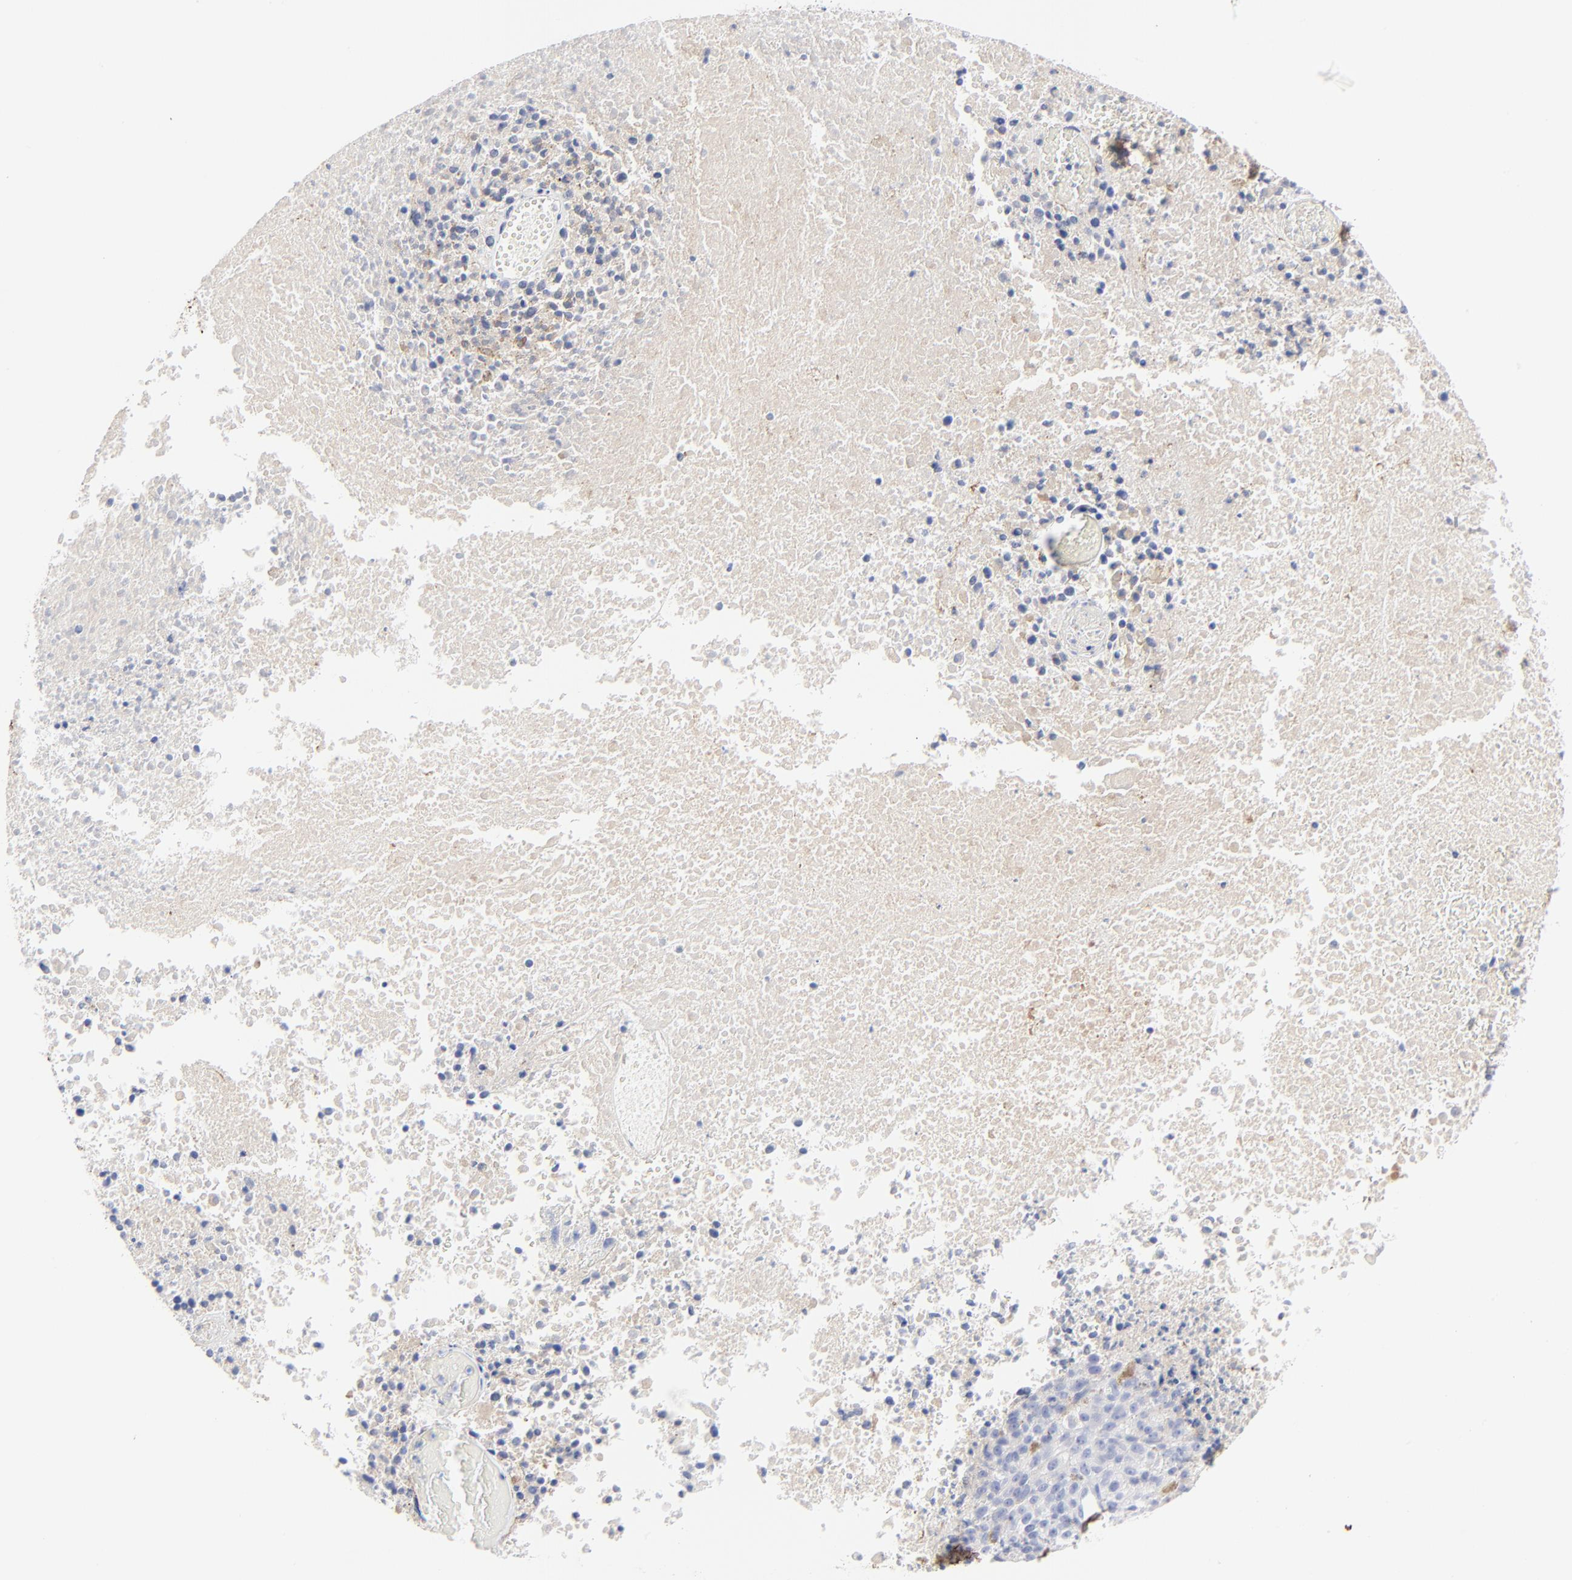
{"staining": {"intensity": "negative", "quantity": "none", "location": "none"}, "tissue": "melanoma", "cell_type": "Tumor cells", "image_type": "cancer", "snomed": [{"axis": "morphology", "description": "Malignant melanoma, Metastatic site"}, {"axis": "topography", "description": "Cerebral cortex"}], "caption": "Protein analysis of melanoma shows no significant expression in tumor cells. (Stains: DAB IHC with hematoxylin counter stain, Microscopy: brightfield microscopy at high magnification).", "gene": "FBLN2", "patient": {"sex": "female", "age": 52}}